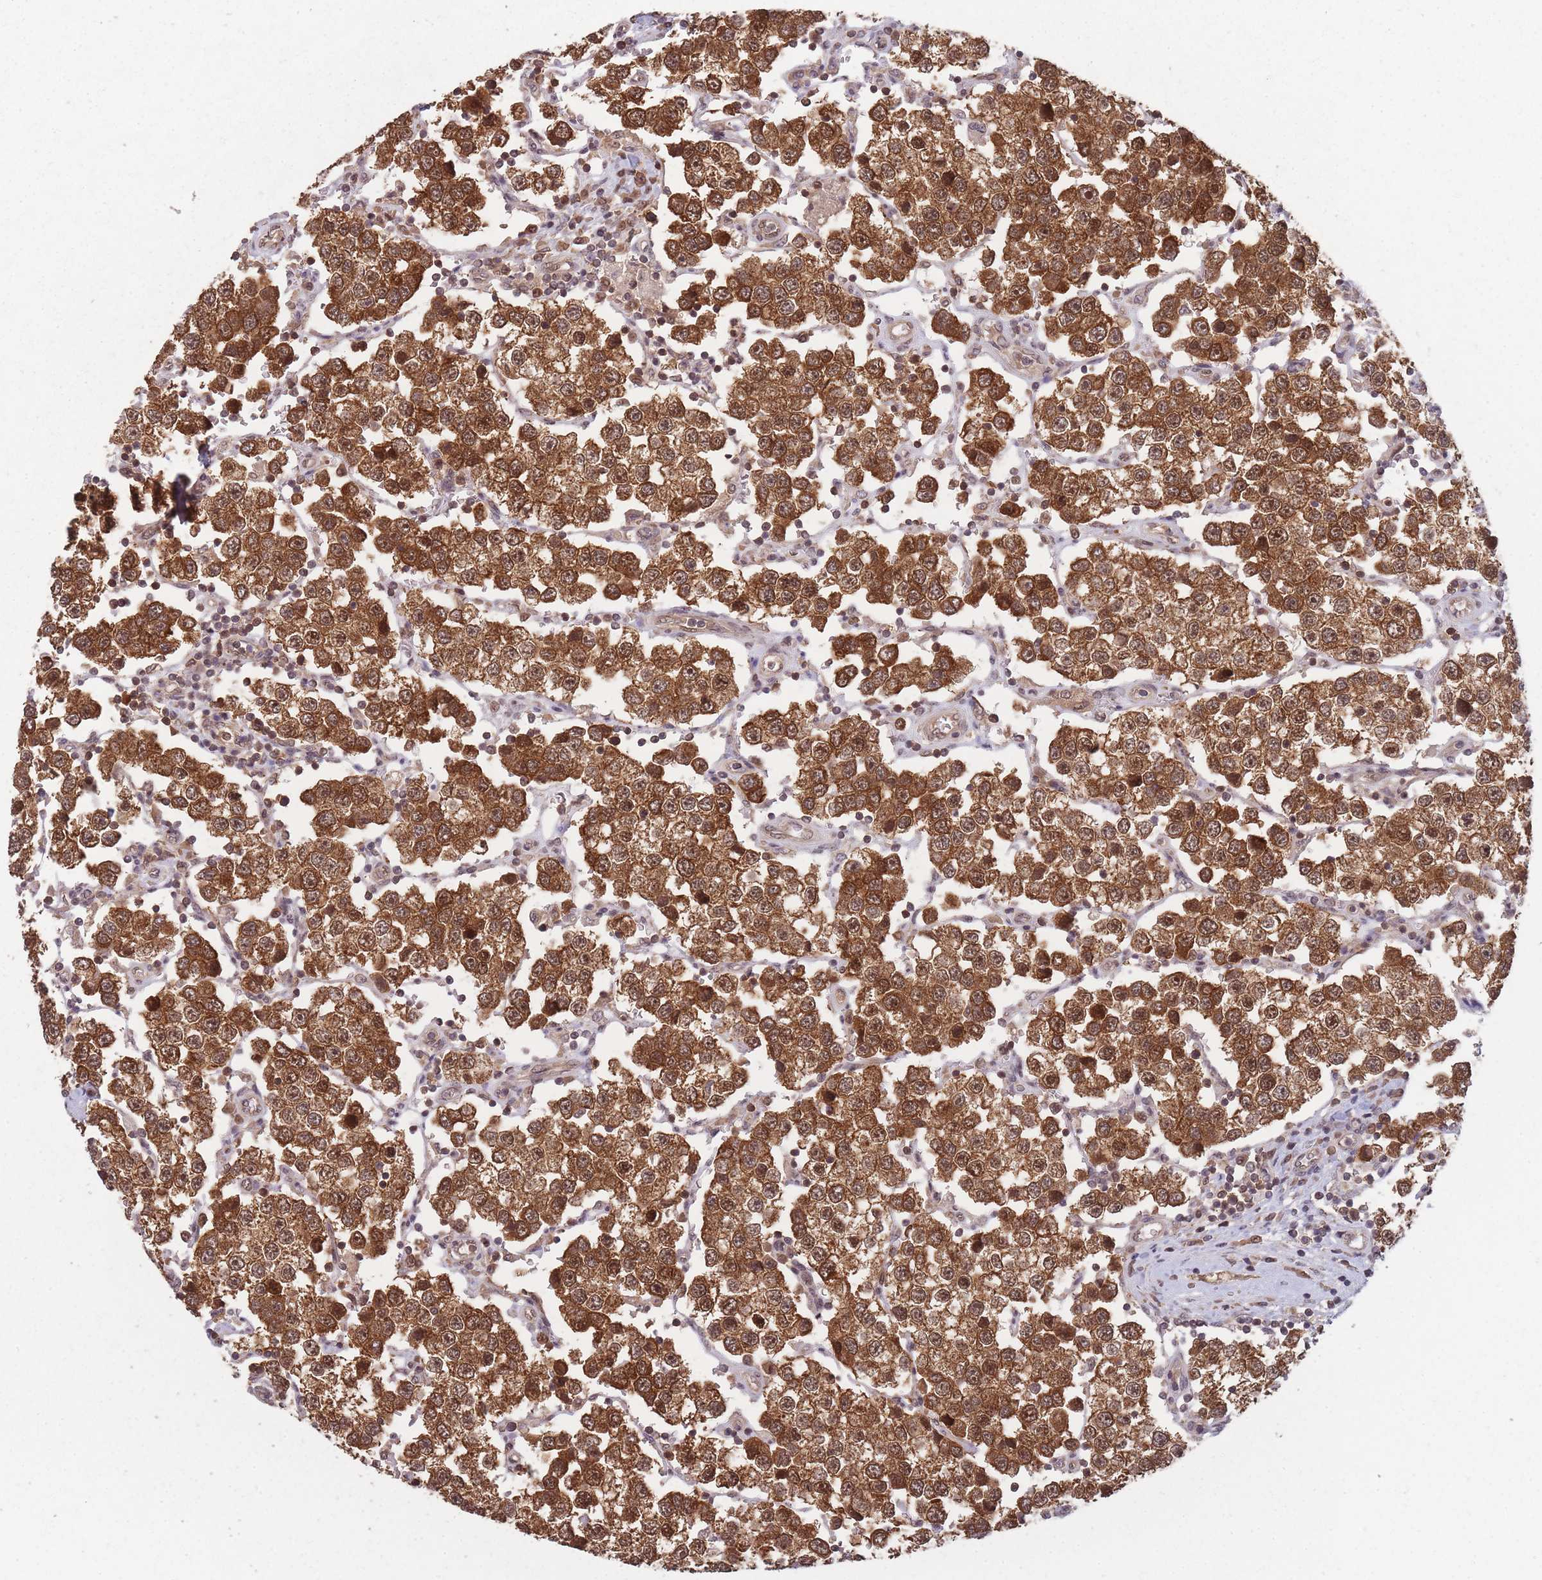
{"staining": {"intensity": "strong", "quantity": ">75%", "location": "cytoplasmic/membranous,nuclear"}, "tissue": "testis cancer", "cell_type": "Tumor cells", "image_type": "cancer", "snomed": [{"axis": "morphology", "description": "Seminoma, NOS"}, {"axis": "topography", "description": "Testis"}], "caption": "About >75% of tumor cells in human seminoma (testis) demonstrate strong cytoplasmic/membranous and nuclear protein staining as visualized by brown immunohistochemical staining.", "gene": "PPP6R3", "patient": {"sex": "male", "age": 37}}